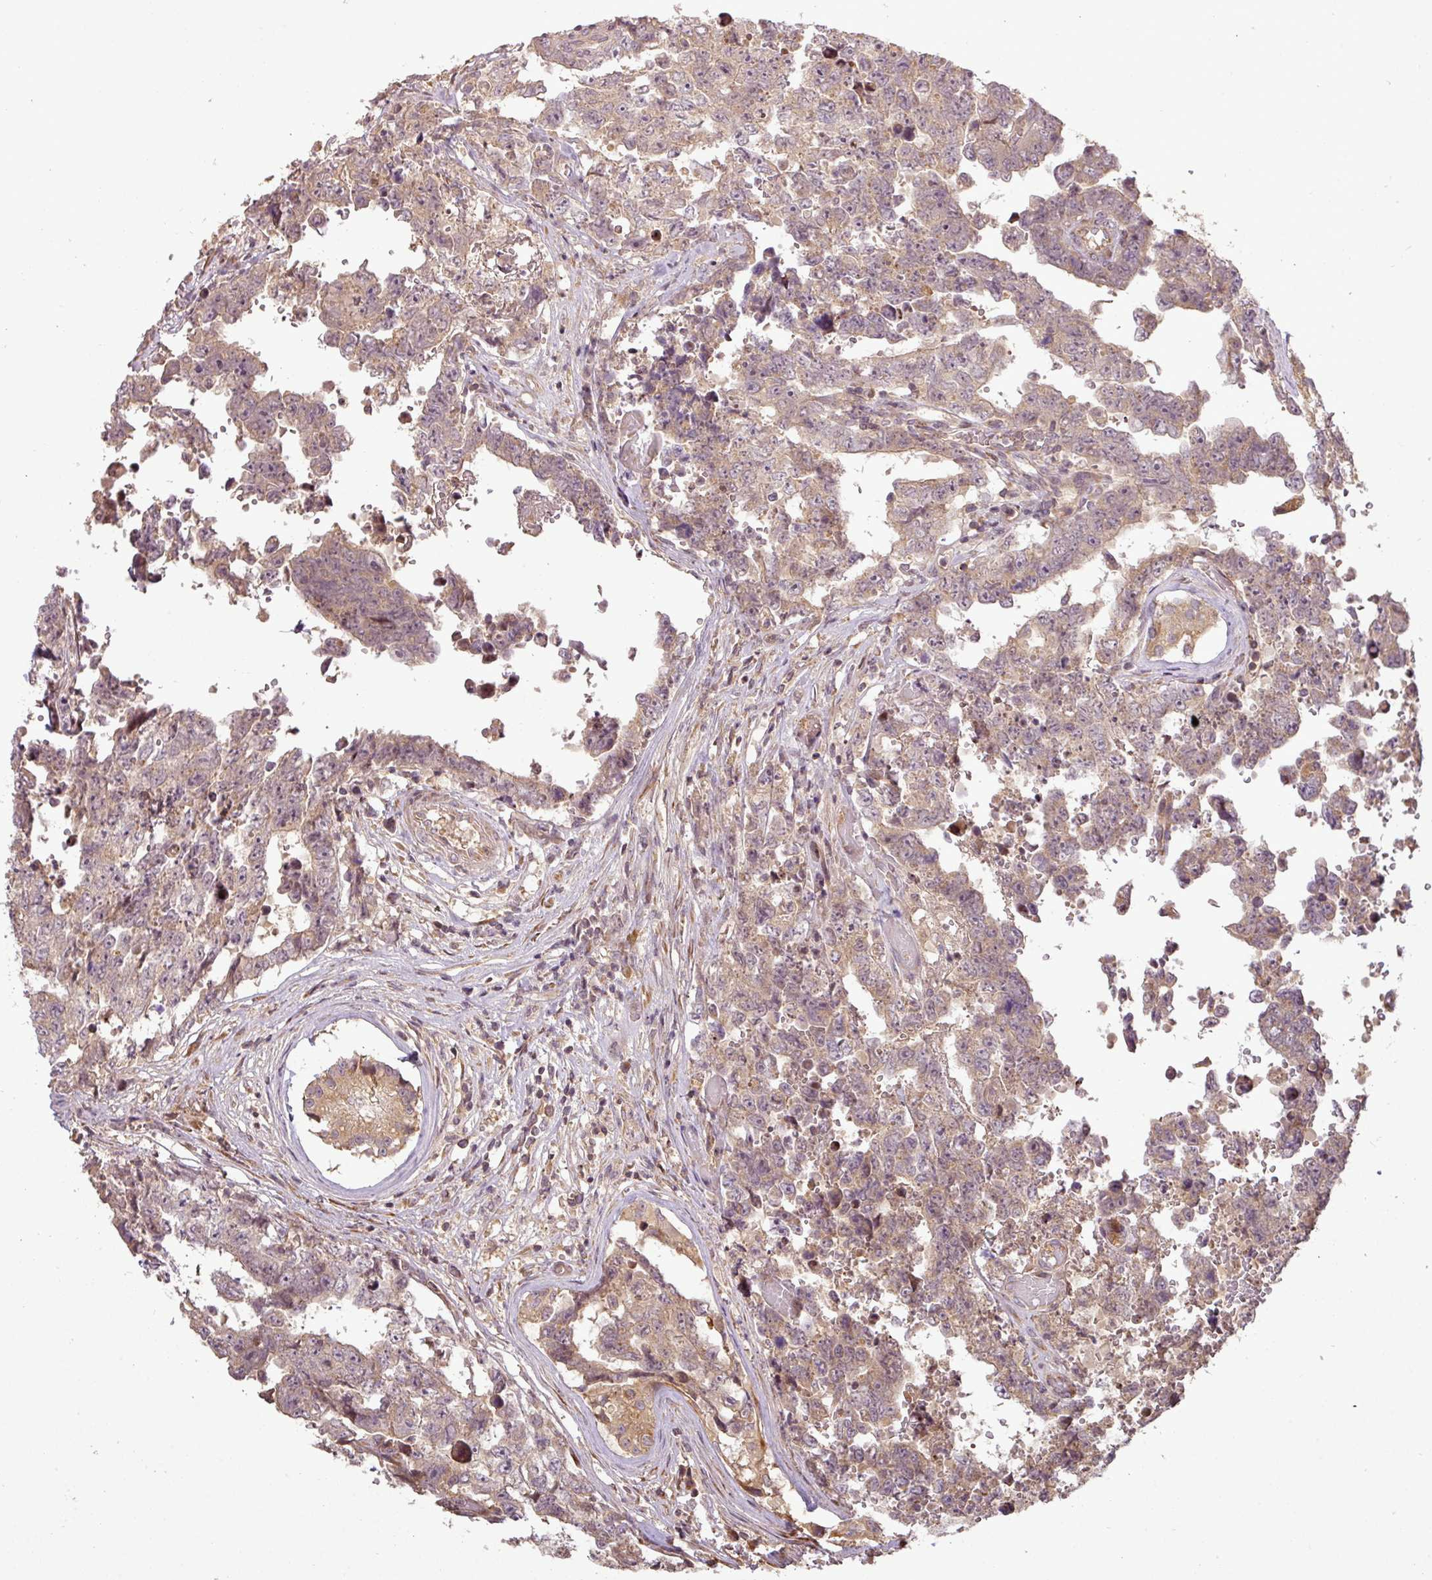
{"staining": {"intensity": "weak", "quantity": ">75%", "location": "cytoplasmic/membranous"}, "tissue": "testis cancer", "cell_type": "Tumor cells", "image_type": "cancer", "snomed": [{"axis": "morphology", "description": "Normal tissue, NOS"}, {"axis": "morphology", "description": "Carcinoma, Embryonal, NOS"}, {"axis": "topography", "description": "Testis"}, {"axis": "topography", "description": "Epididymis"}], "caption": "Immunohistochemistry (IHC) (DAB) staining of testis cancer exhibits weak cytoplasmic/membranous protein staining in approximately >75% of tumor cells. (IHC, brightfield microscopy, high magnification).", "gene": "FAIM", "patient": {"sex": "male", "age": 25}}